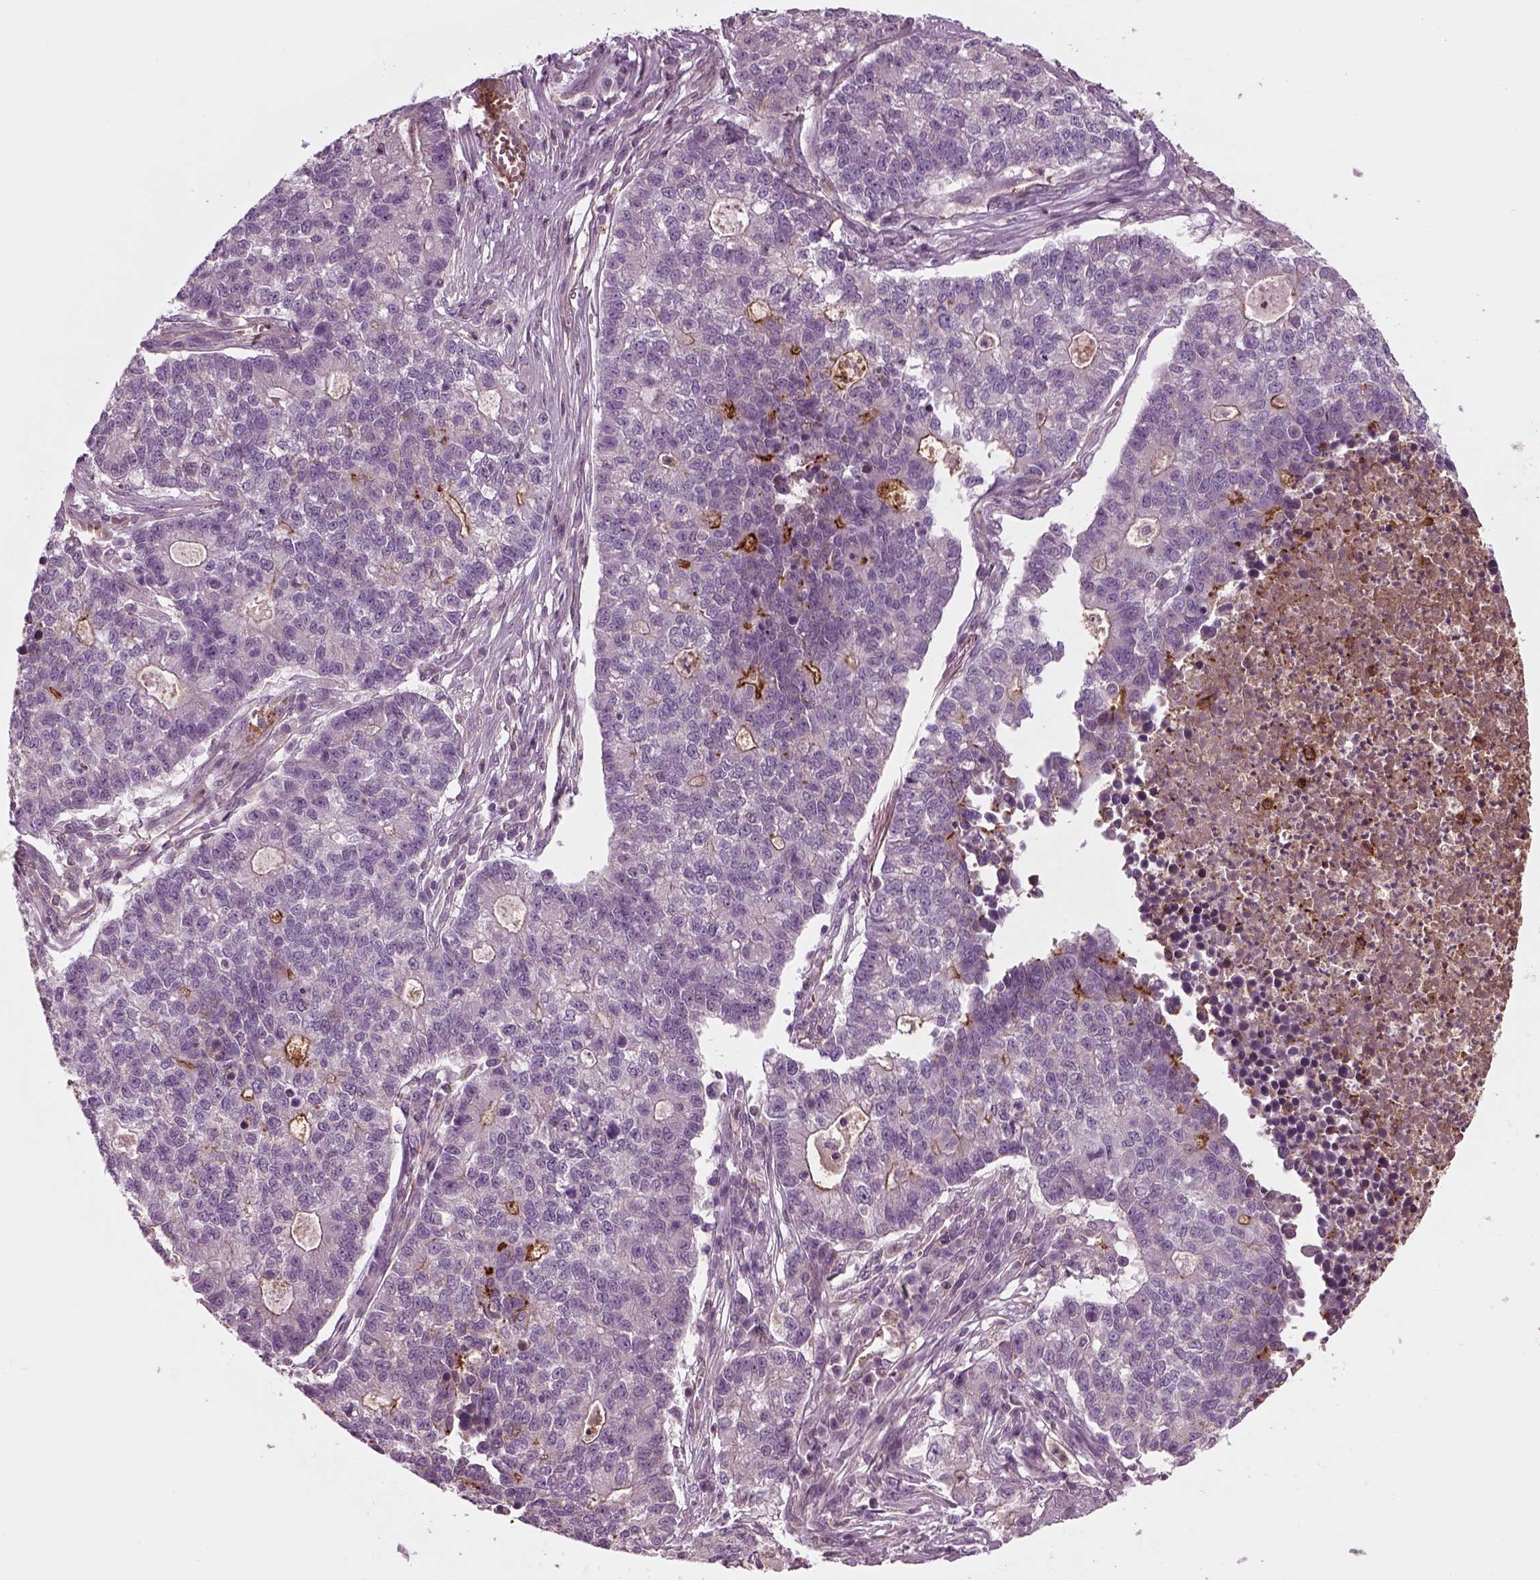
{"staining": {"intensity": "negative", "quantity": "none", "location": "none"}, "tissue": "lung cancer", "cell_type": "Tumor cells", "image_type": "cancer", "snomed": [{"axis": "morphology", "description": "Adenocarcinoma, NOS"}, {"axis": "topography", "description": "Lung"}], "caption": "Lung adenocarcinoma was stained to show a protein in brown. There is no significant positivity in tumor cells.", "gene": "SLC2A3", "patient": {"sex": "male", "age": 57}}